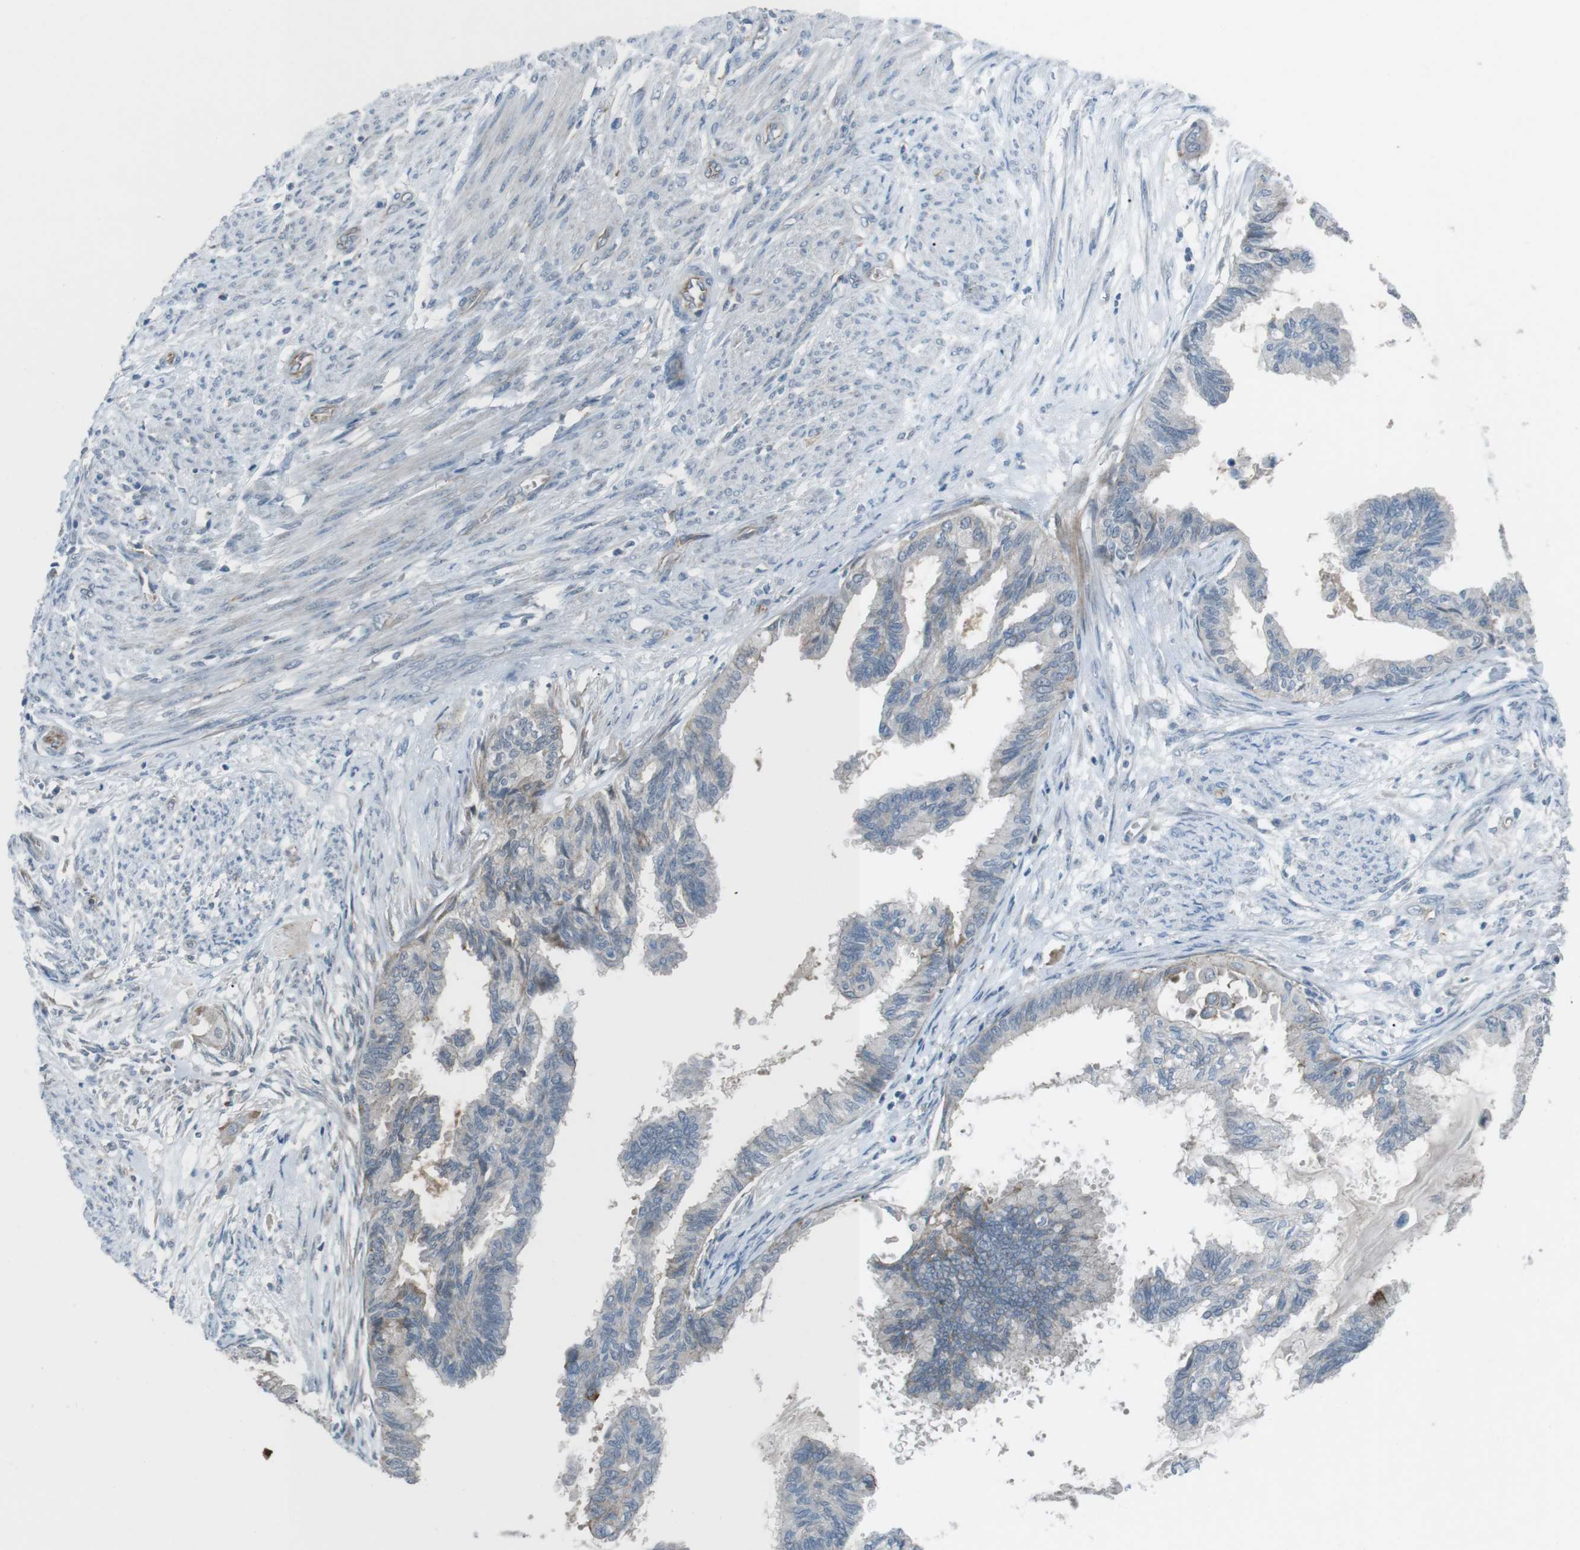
{"staining": {"intensity": "moderate", "quantity": "<25%", "location": "cytoplasmic/membranous"}, "tissue": "cervical cancer", "cell_type": "Tumor cells", "image_type": "cancer", "snomed": [{"axis": "morphology", "description": "Normal tissue, NOS"}, {"axis": "morphology", "description": "Adenocarcinoma, NOS"}, {"axis": "topography", "description": "Cervix"}, {"axis": "topography", "description": "Endometrium"}], "caption": "Cervical adenocarcinoma tissue exhibits moderate cytoplasmic/membranous expression in approximately <25% of tumor cells The staining was performed using DAB (3,3'-diaminobenzidine), with brown indicating positive protein expression. Nuclei are stained blue with hematoxylin.", "gene": "SPTA1", "patient": {"sex": "female", "age": 86}}